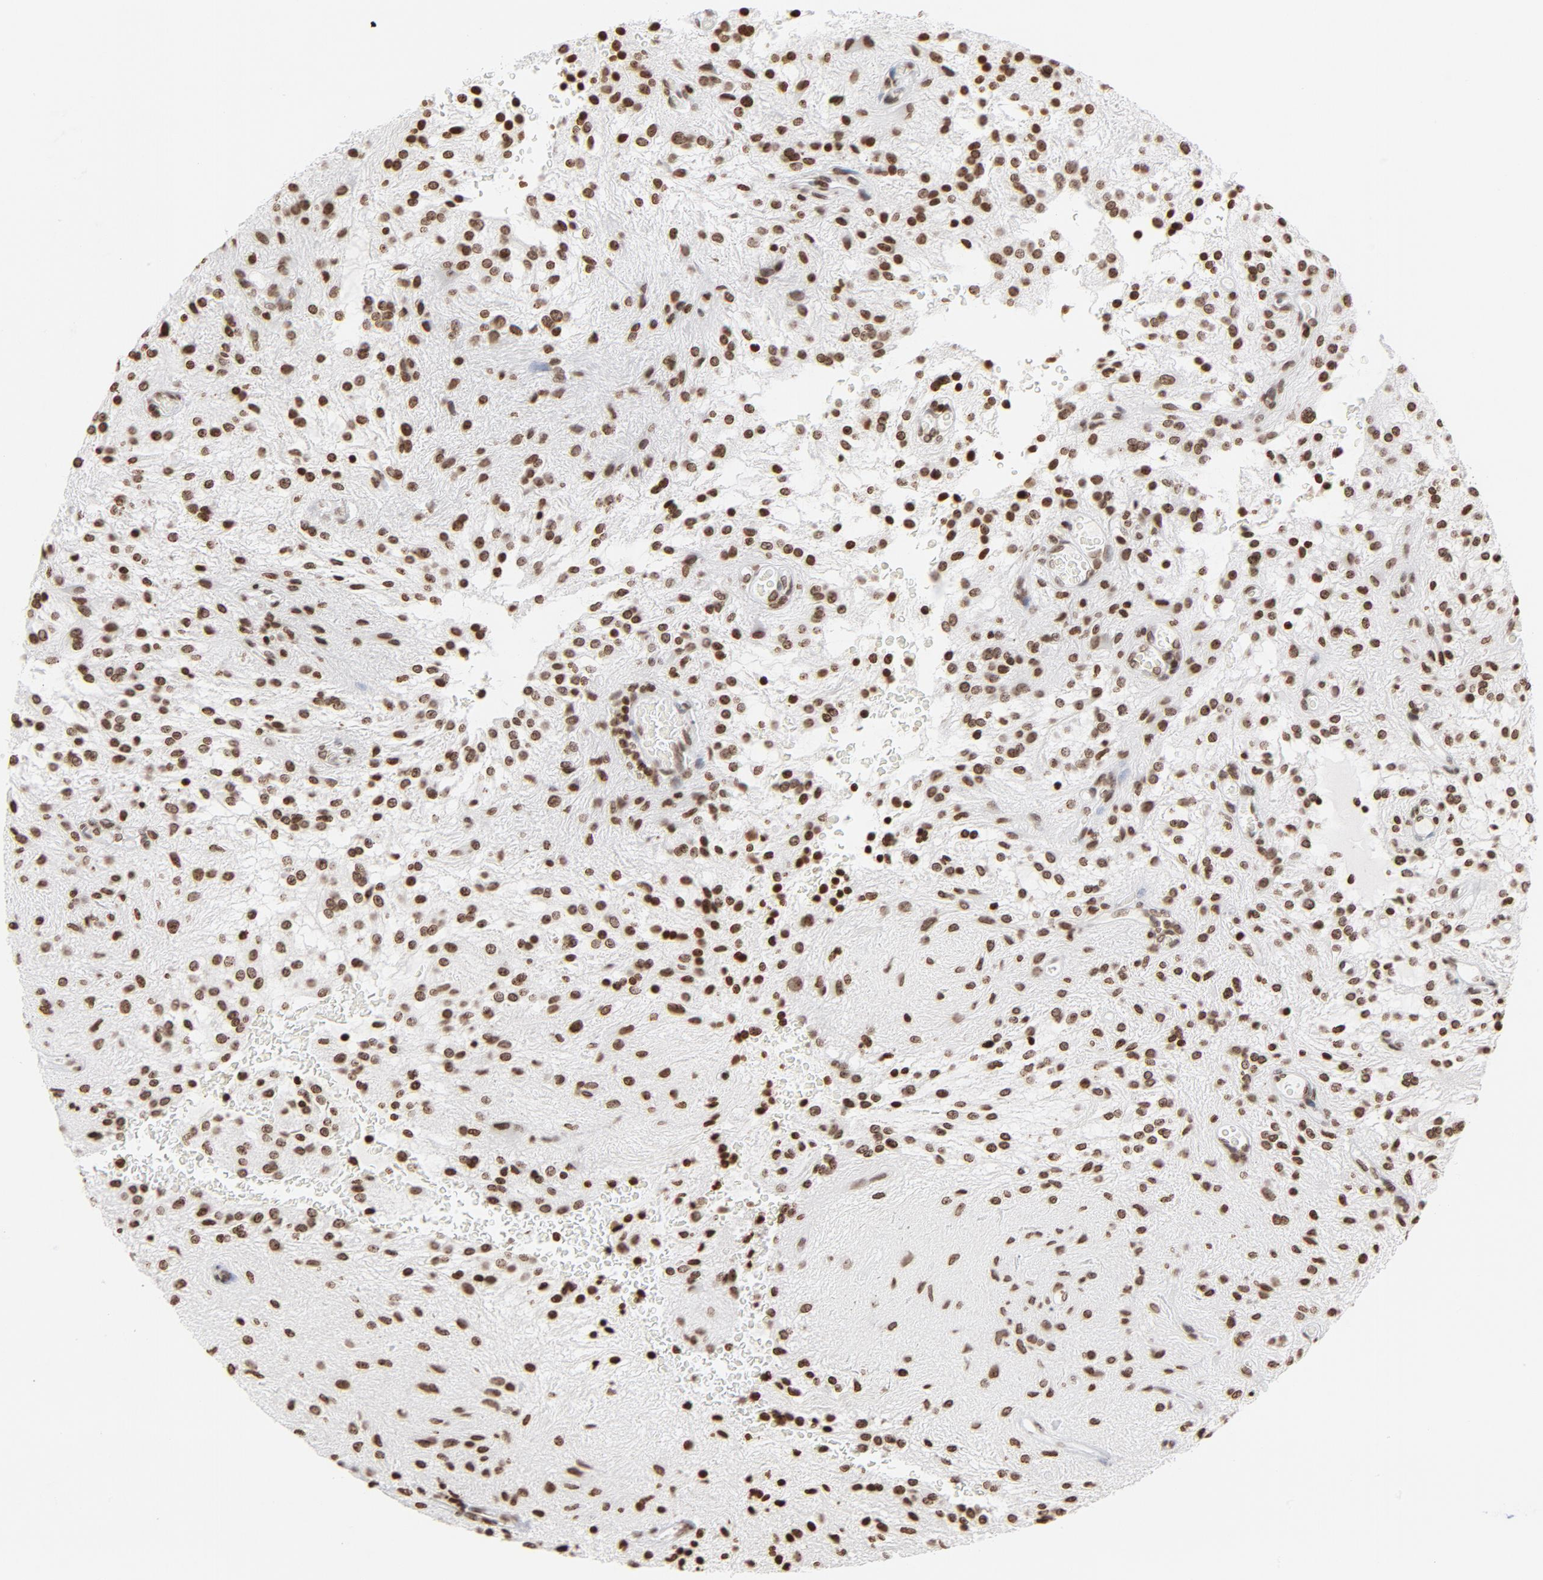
{"staining": {"intensity": "moderate", "quantity": ">75%", "location": "nuclear"}, "tissue": "glioma", "cell_type": "Tumor cells", "image_type": "cancer", "snomed": [{"axis": "morphology", "description": "Glioma, malignant, NOS"}, {"axis": "topography", "description": "Cerebellum"}], "caption": "Glioma stained for a protein (brown) reveals moderate nuclear positive staining in about >75% of tumor cells.", "gene": "H2AC12", "patient": {"sex": "female", "age": 10}}